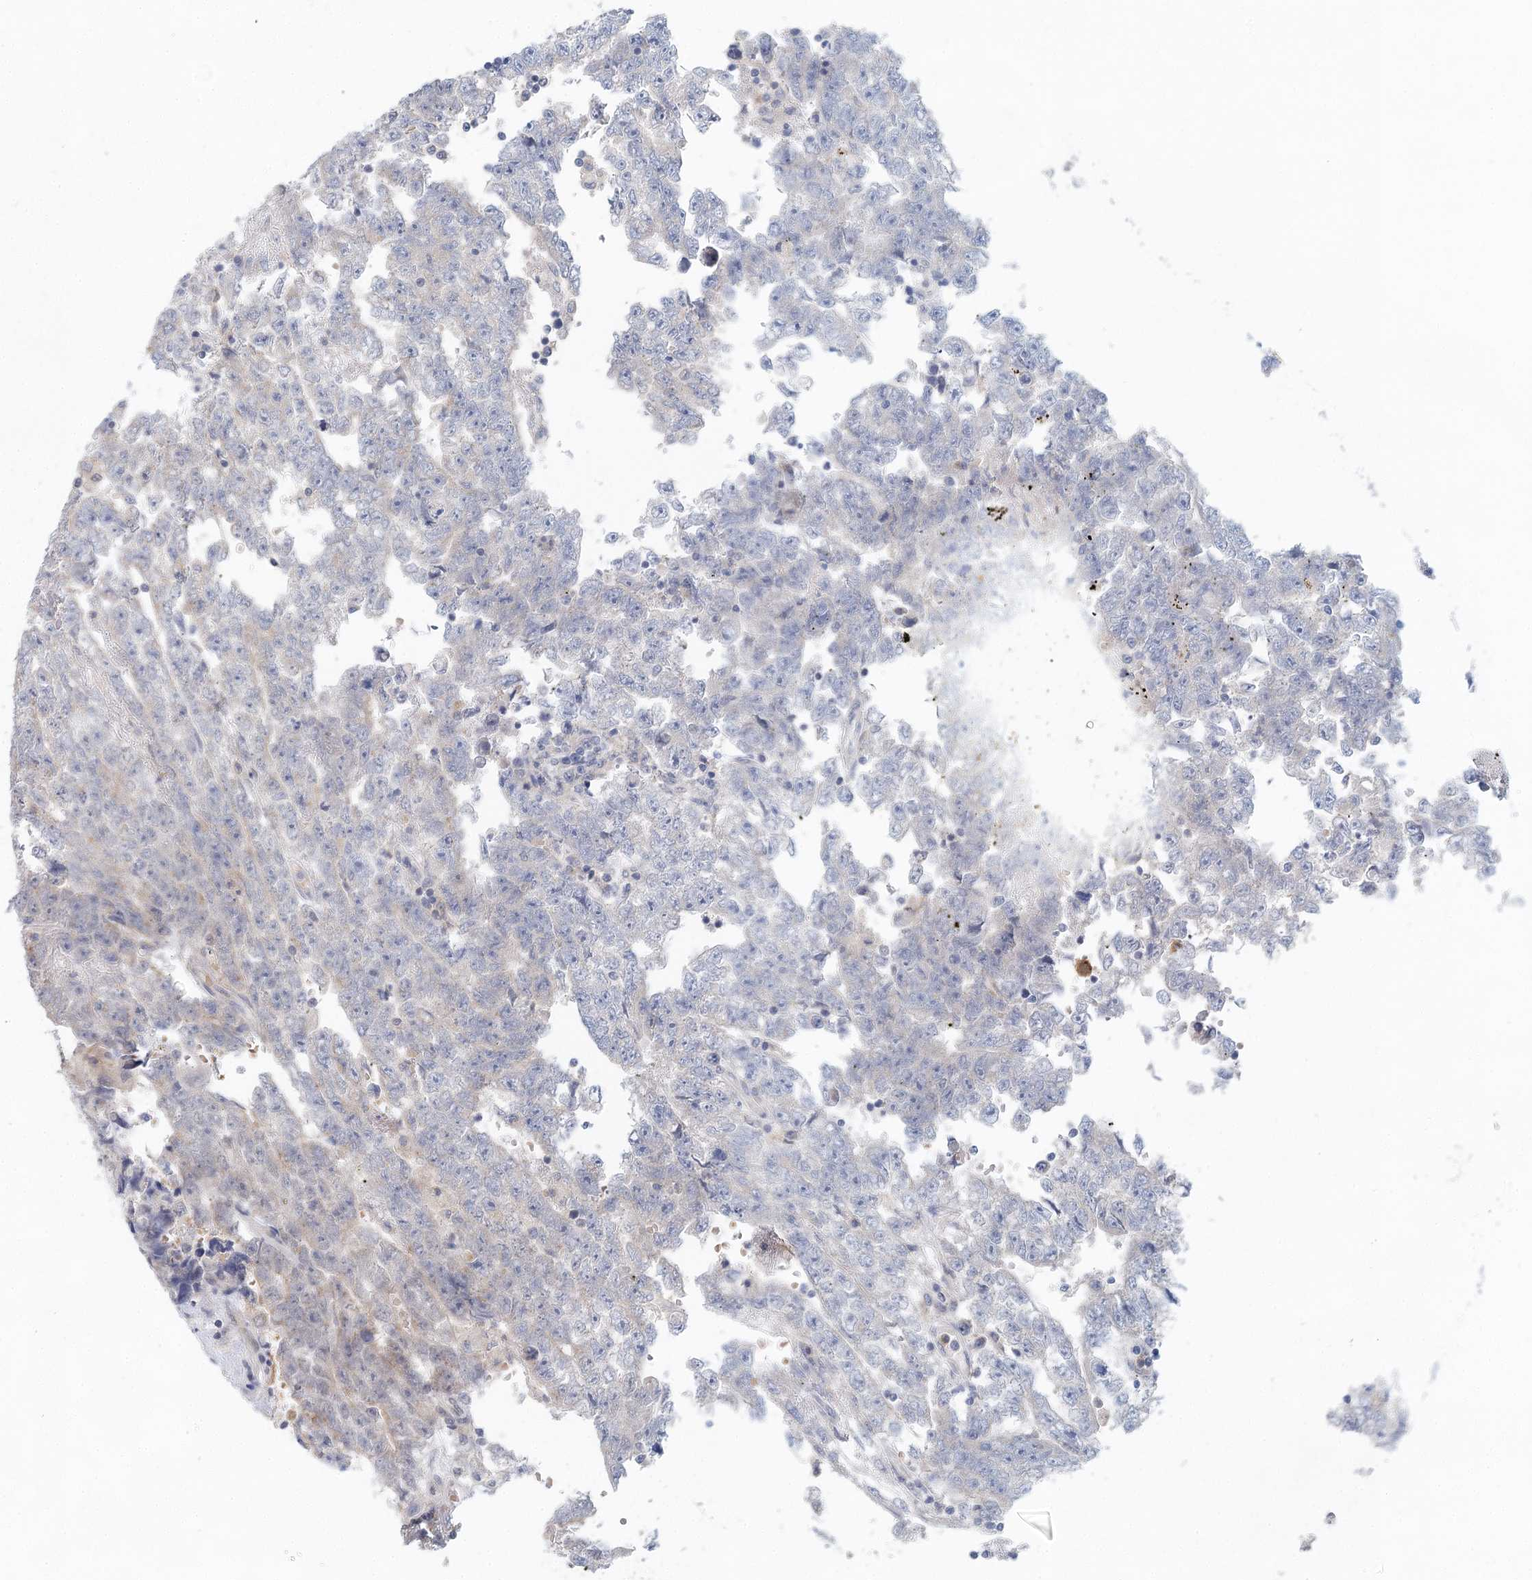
{"staining": {"intensity": "negative", "quantity": "none", "location": "none"}, "tissue": "testis cancer", "cell_type": "Tumor cells", "image_type": "cancer", "snomed": [{"axis": "morphology", "description": "Carcinoma, Embryonal, NOS"}, {"axis": "topography", "description": "Testis"}], "caption": "Testis cancer (embryonal carcinoma) stained for a protein using immunohistochemistry demonstrates no staining tumor cells.", "gene": "BLTP1", "patient": {"sex": "male", "age": 25}}